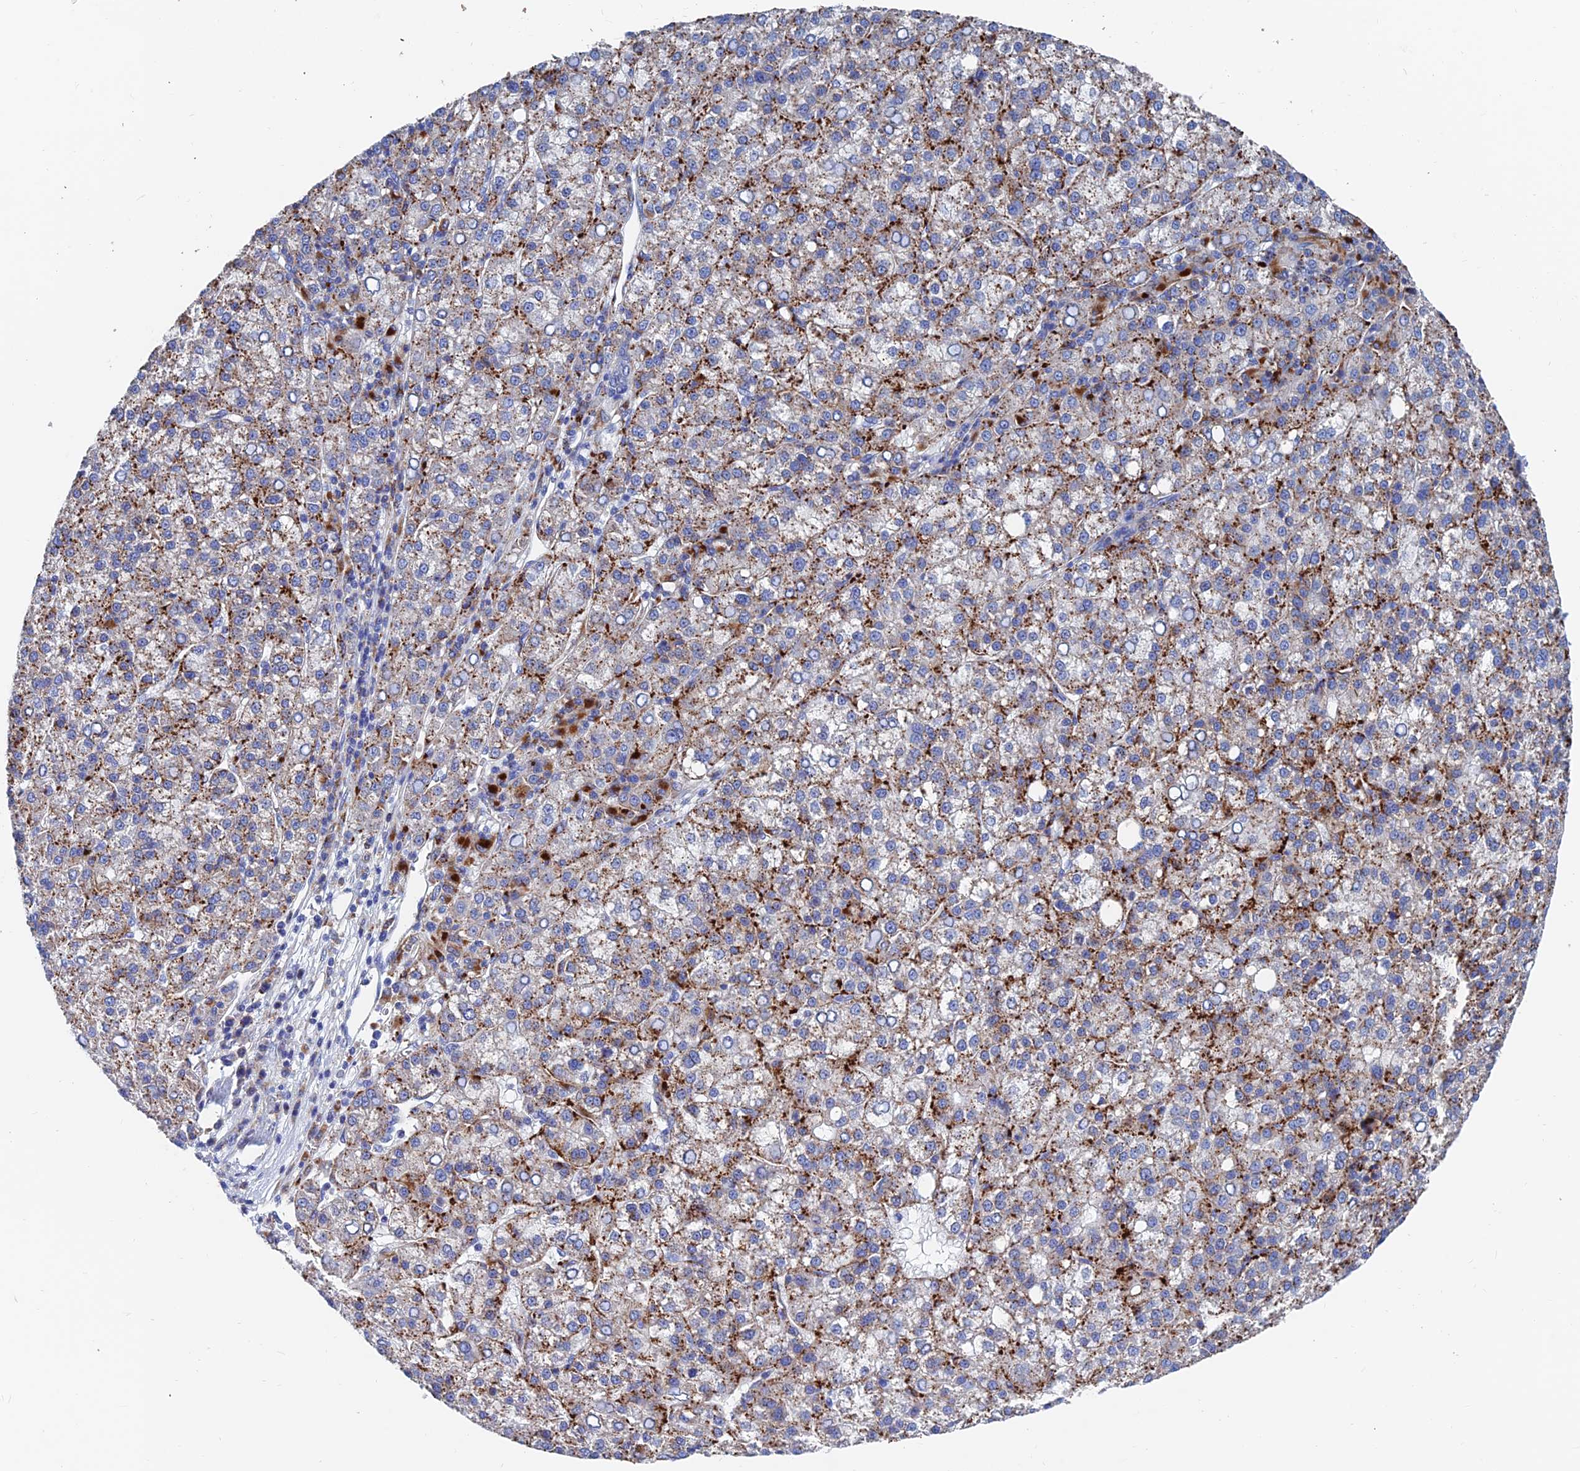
{"staining": {"intensity": "strong", "quantity": "25%-75%", "location": "cytoplasmic/membranous"}, "tissue": "liver cancer", "cell_type": "Tumor cells", "image_type": "cancer", "snomed": [{"axis": "morphology", "description": "Carcinoma, Hepatocellular, NOS"}, {"axis": "topography", "description": "Liver"}], "caption": "Brown immunohistochemical staining in human hepatocellular carcinoma (liver) displays strong cytoplasmic/membranous positivity in approximately 25%-75% of tumor cells. The staining was performed using DAB to visualize the protein expression in brown, while the nuclei were stained in blue with hematoxylin (Magnification: 20x).", "gene": "SPNS1", "patient": {"sex": "female", "age": 58}}